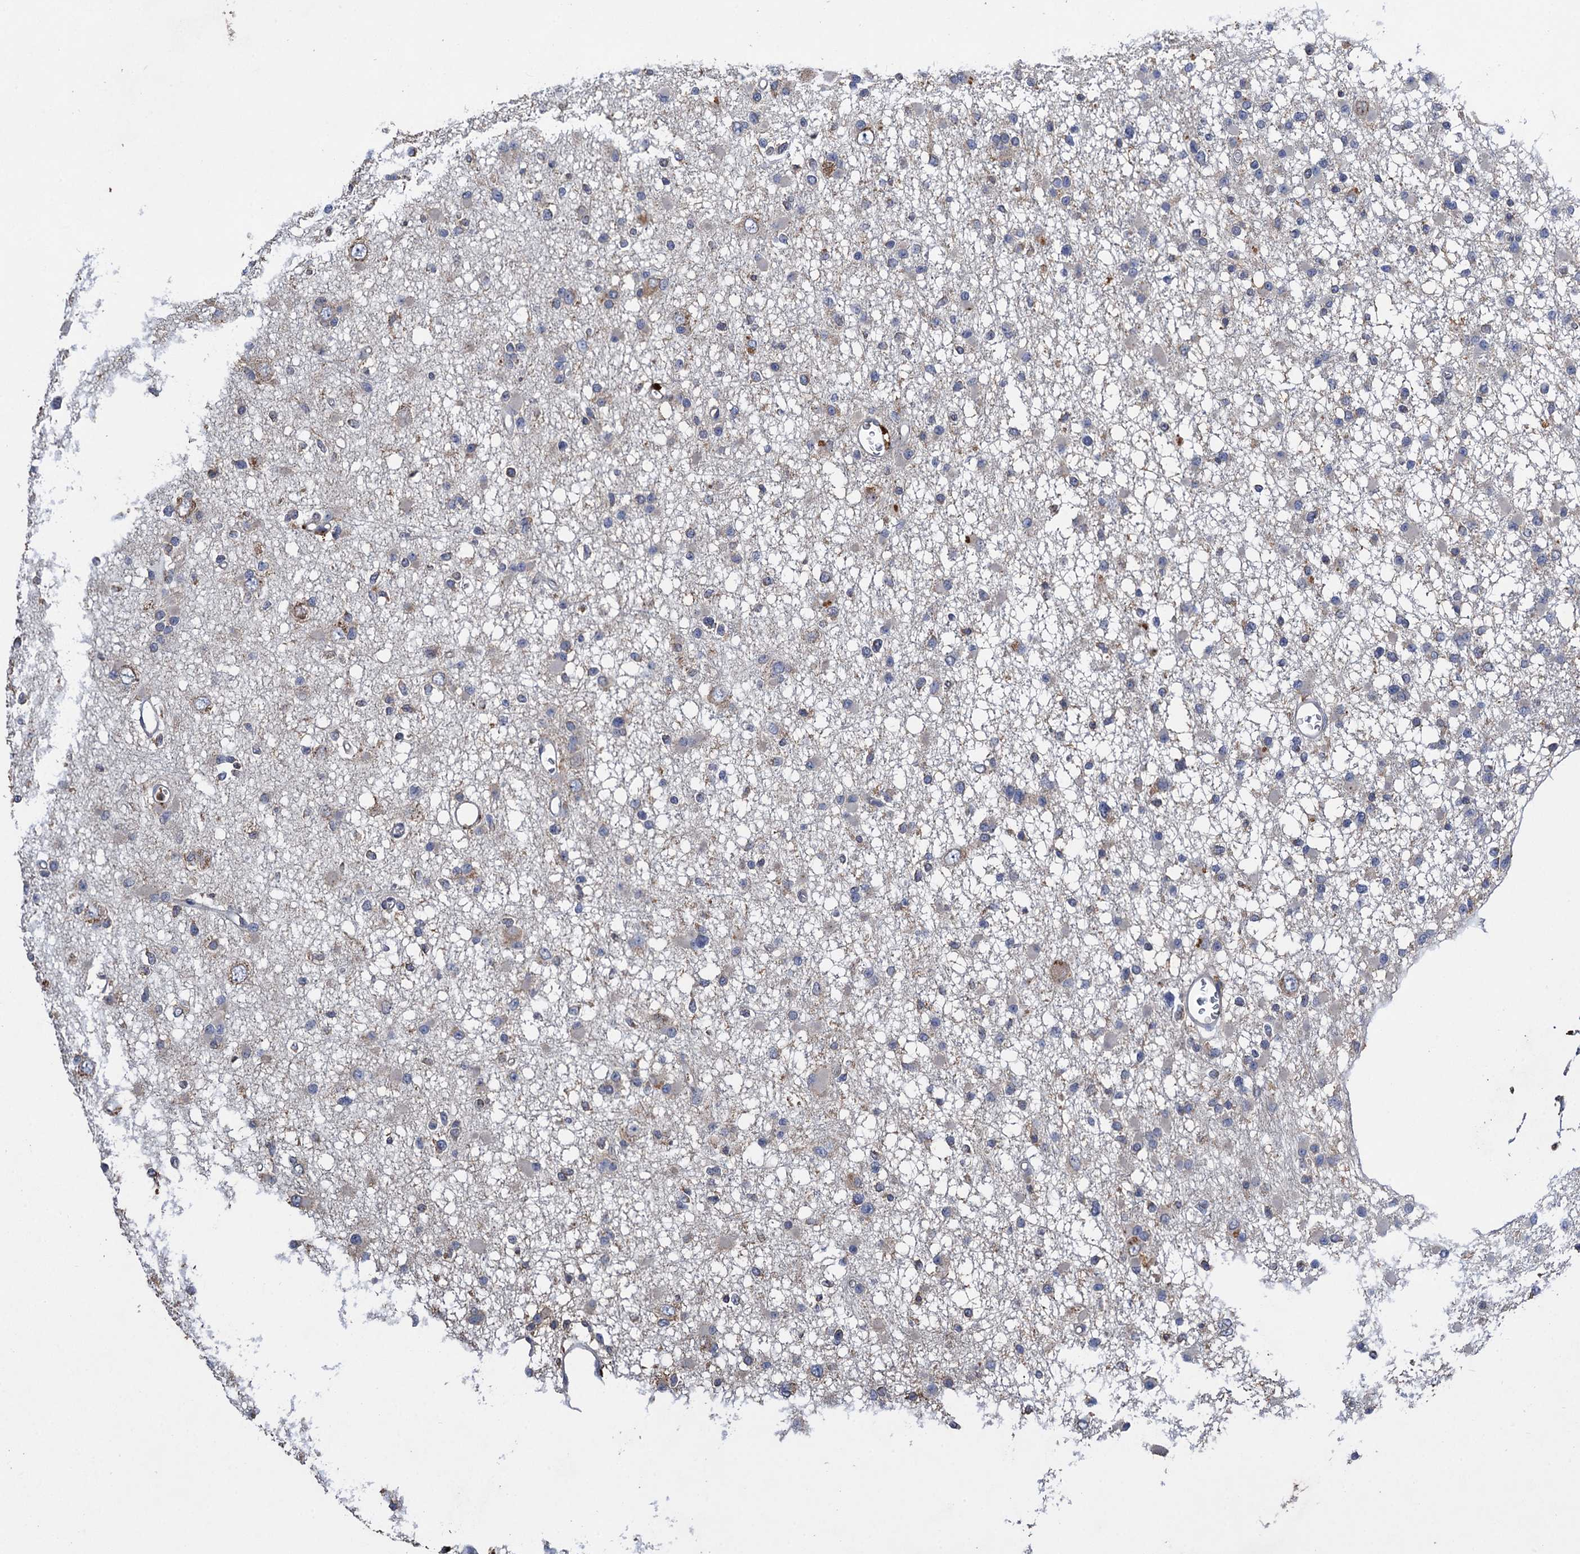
{"staining": {"intensity": "negative", "quantity": "none", "location": "none"}, "tissue": "glioma", "cell_type": "Tumor cells", "image_type": "cancer", "snomed": [{"axis": "morphology", "description": "Glioma, malignant, Low grade"}, {"axis": "topography", "description": "Brain"}], "caption": "Protein analysis of malignant glioma (low-grade) exhibits no significant staining in tumor cells. (DAB IHC, high magnification).", "gene": "SCUBE3", "patient": {"sex": "female", "age": 22}}